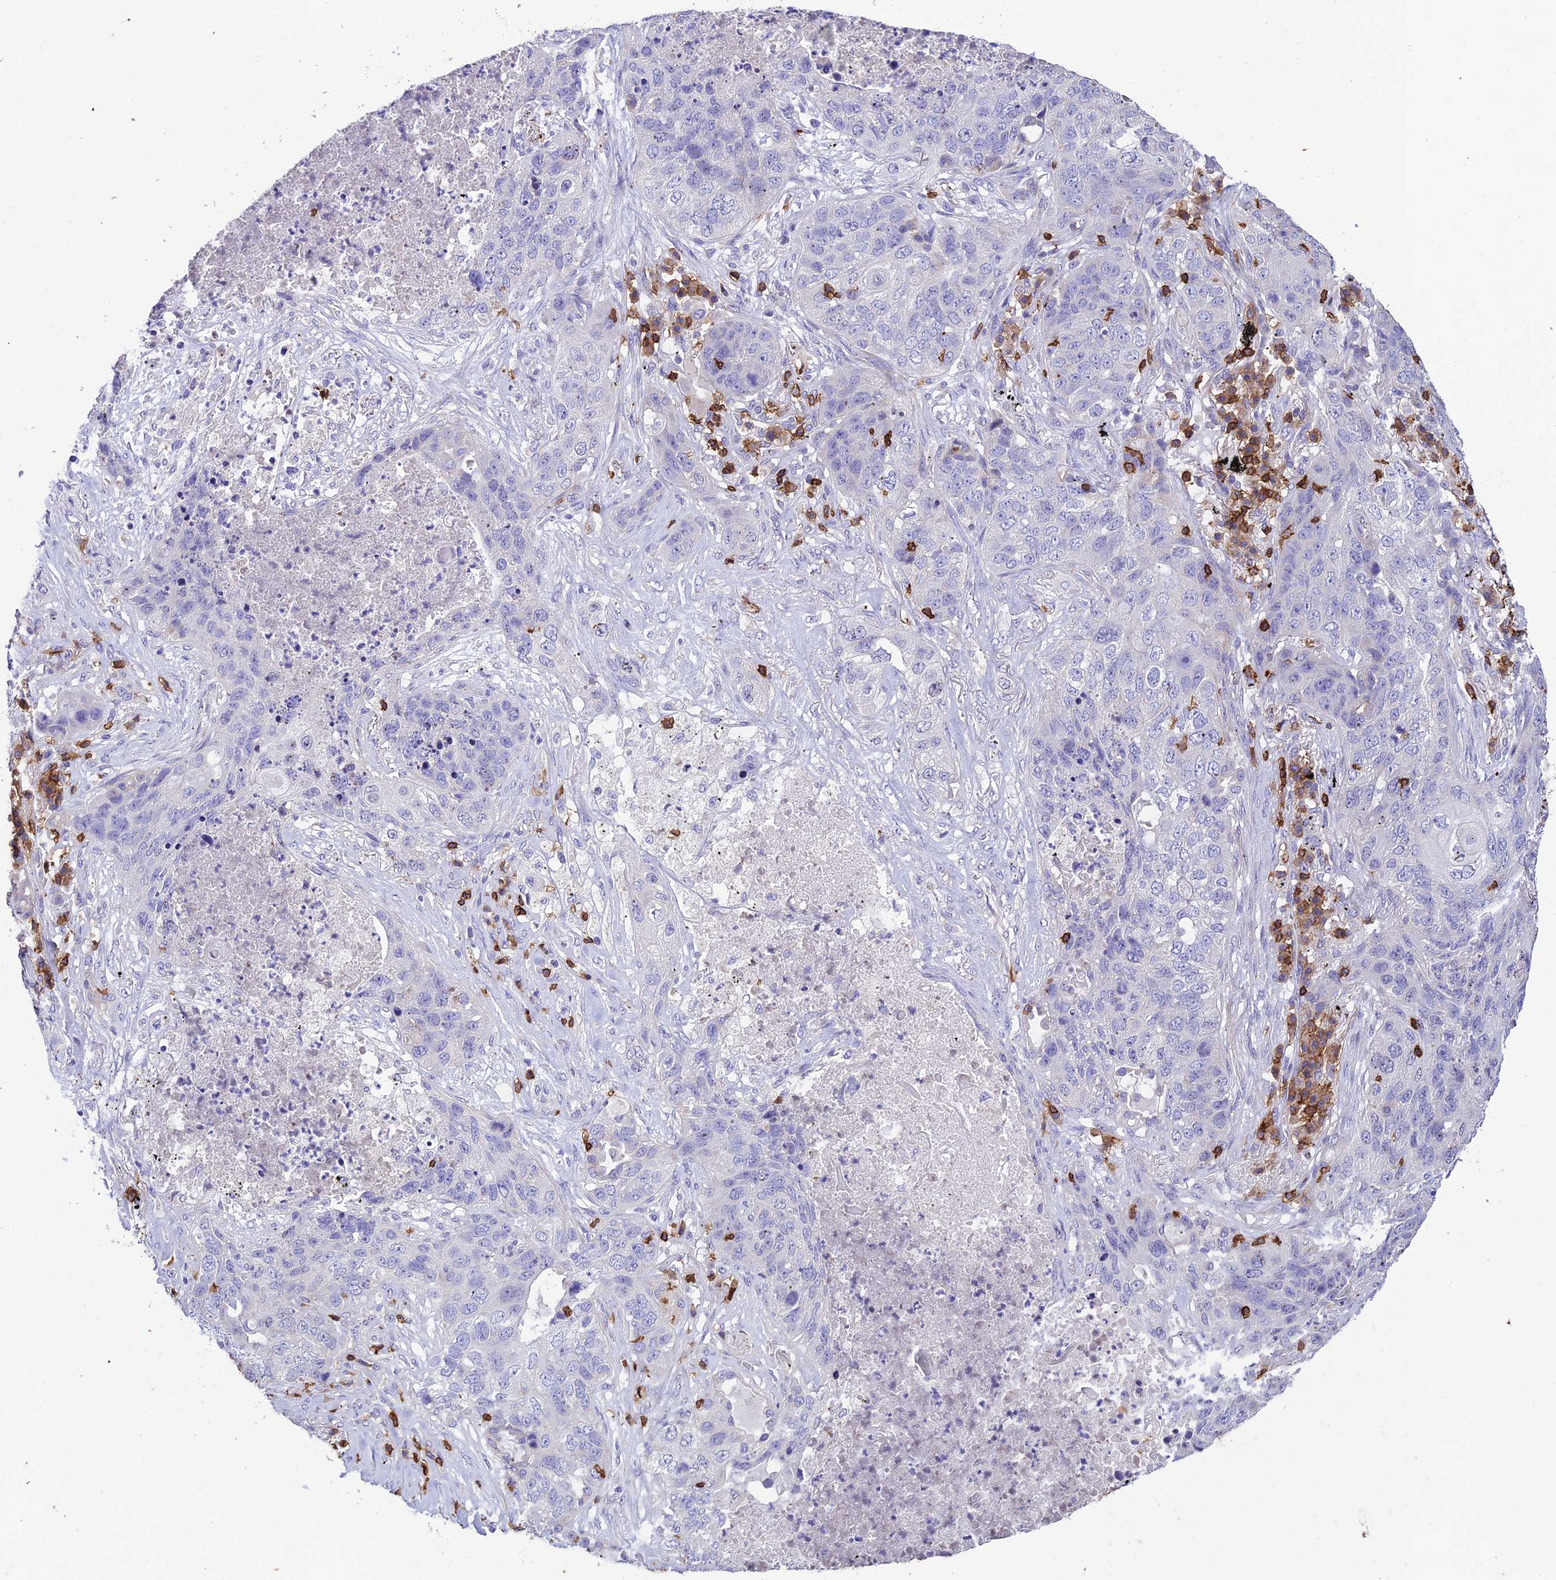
{"staining": {"intensity": "negative", "quantity": "none", "location": "none"}, "tissue": "lung cancer", "cell_type": "Tumor cells", "image_type": "cancer", "snomed": [{"axis": "morphology", "description": "Squamous cell carcinoma, NOS"}, {"axis": "topography", "description": "Lung"}], "caption": "Immunohistochemical staining of squamous cell carcinoma (lung) shows no significant staining in tumor cells.", "gene": "PTPRCAP", "patient": {"sex": "female", "age": 63}}